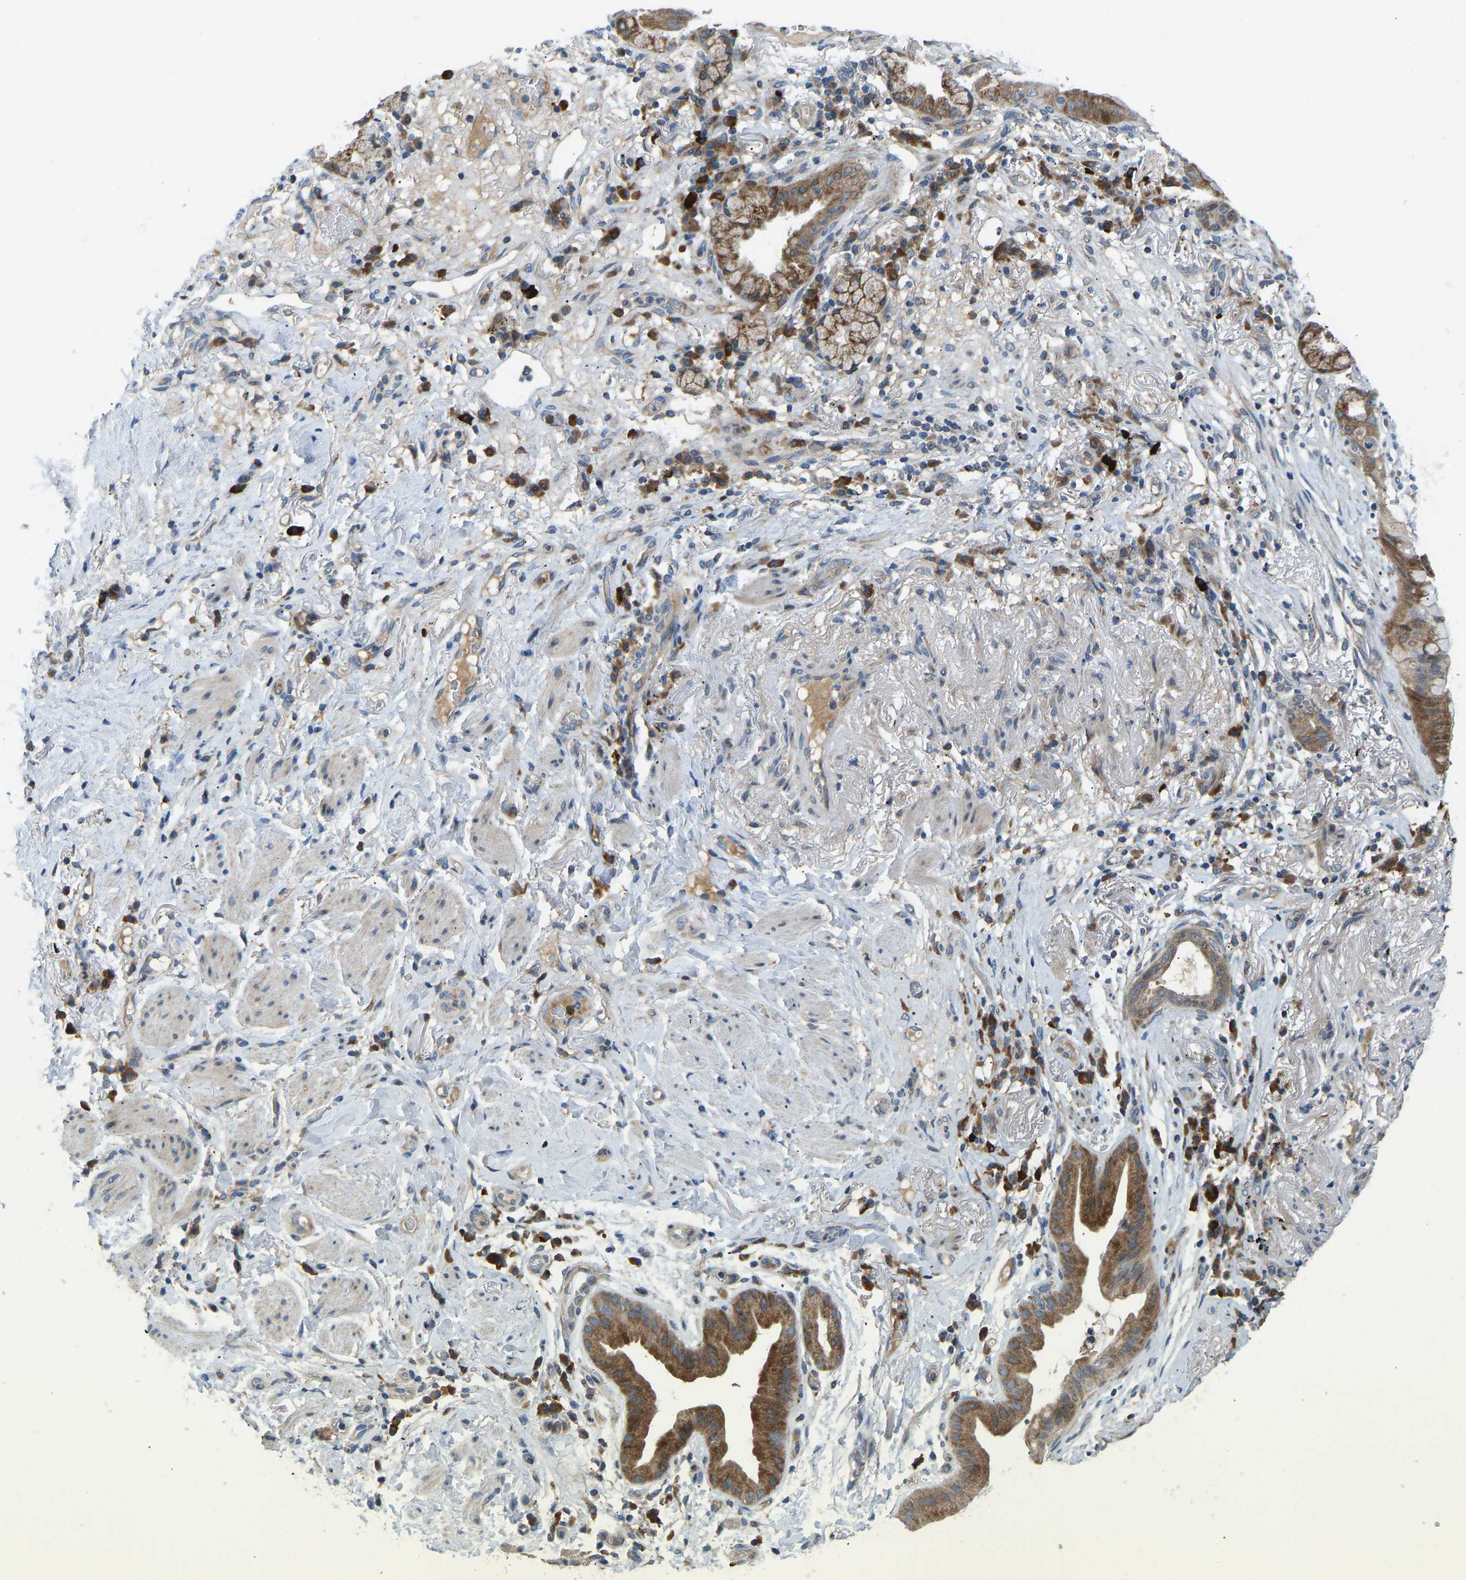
{"staining": {"intensity": "moderate", "quantity": ">75%", "location": "cytoplasmic/membranous"}, "tissue": "lung cancer", "cell_type": "Tumor cells", "image_type": "cancer", "snomed": [{"axis": "morphology", "description": "Normal tissue, NOS"}, {"axis": "morphology", "description": "Adenocarcinoma, NOS"}, {"axis": "topography", "description": "Bronchus"}, {"axis": "topography", "description": "Lung"}], "caption": "This micrograph shows immunohistochemistry staining of human lung cancer (adenocarcinoma), with medium moderate cytoplasmic/membranous expression in approximately >75% of tumor cells.", "gene": "RBP1", "patient": {"sex": "female", "age": 70}}